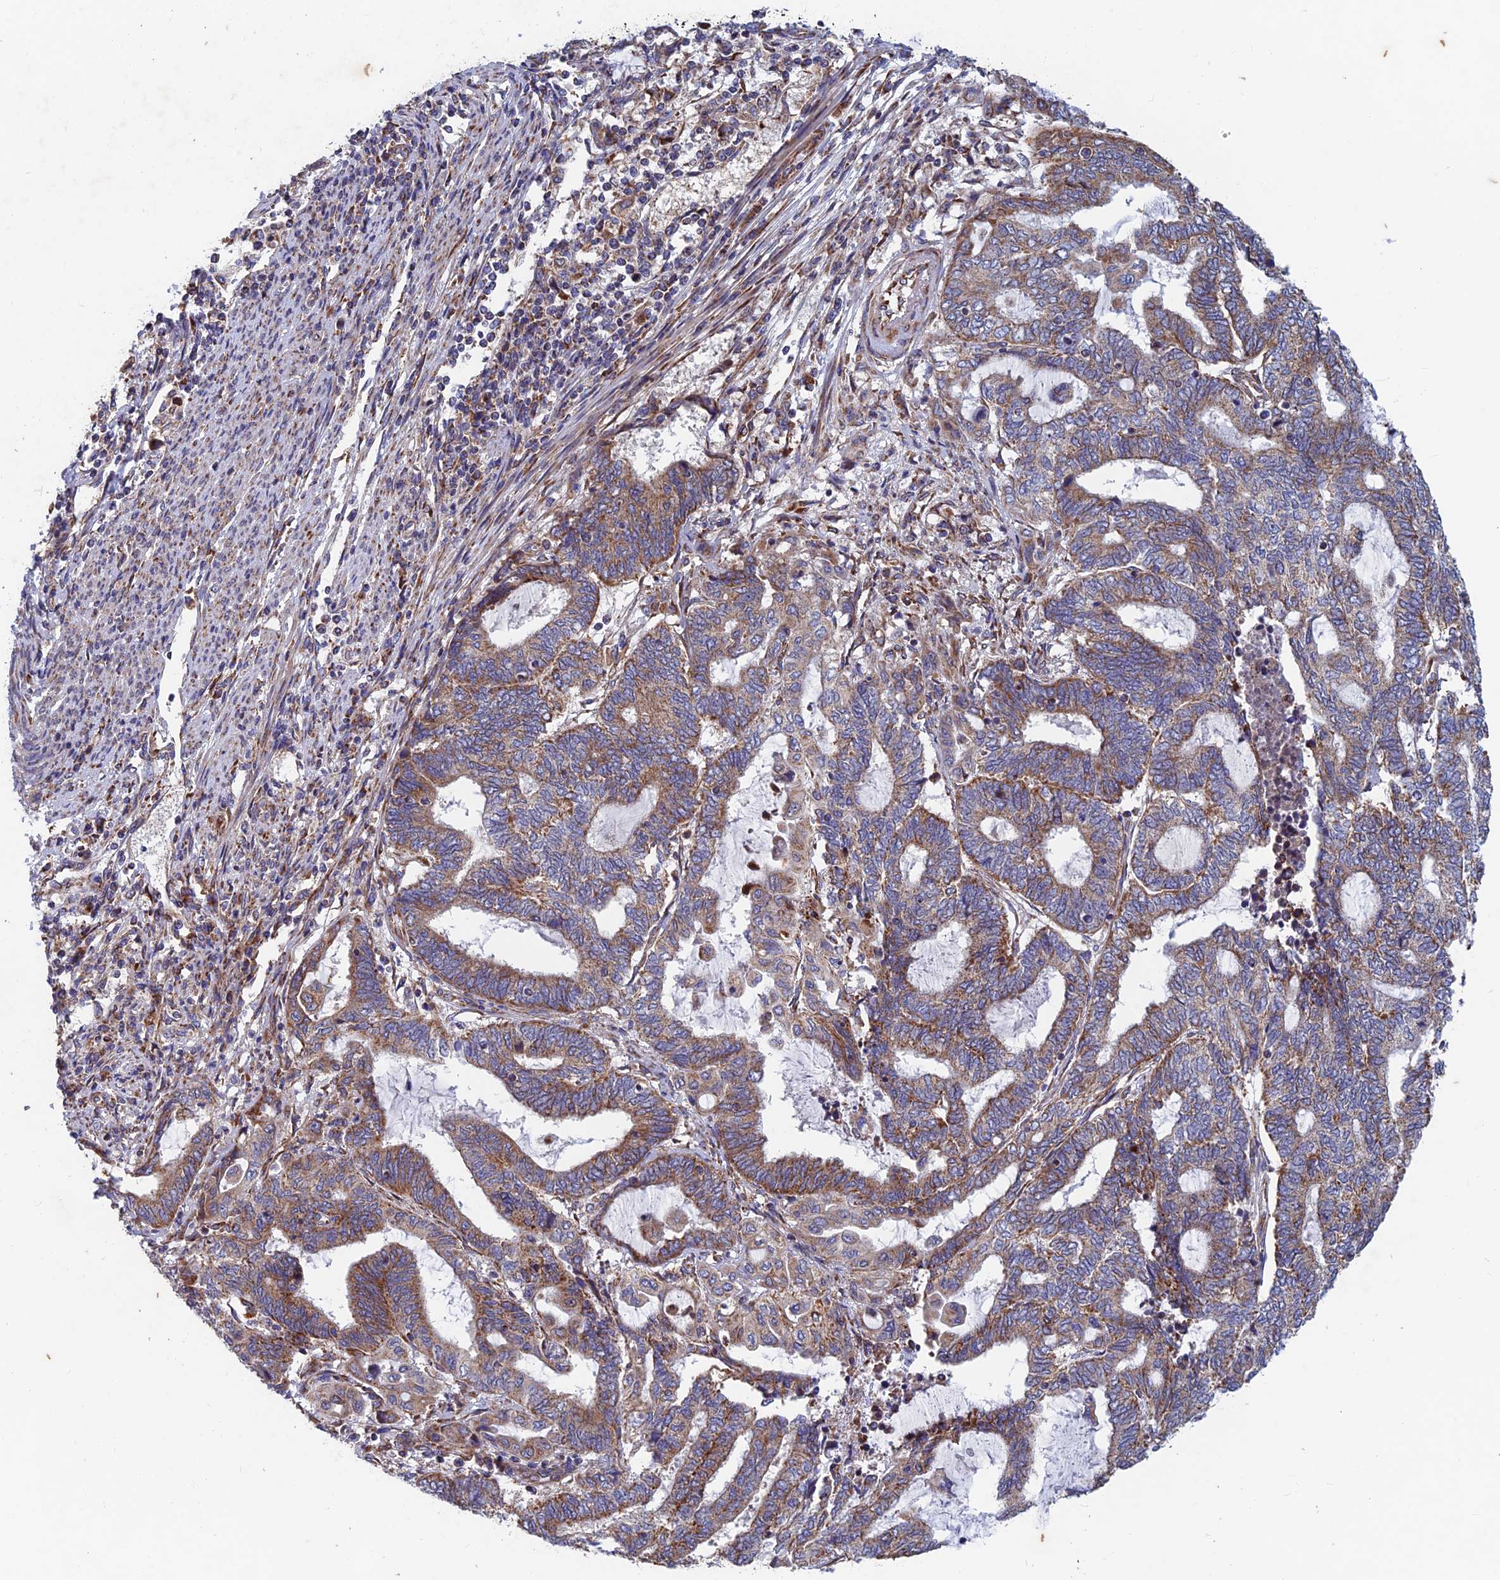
{"staining": {"intensity": "moderate", "quantity": ">75%", "location": "cytoplasmic/membranous"}, "tissue": "endometrial cancer", "cell_type": "Tumor cells", "image_type": "cancer", "snomed": [{"axis": "morphology", "description": "Adenocarcinoma, NOS"}, {"axis": "topography", "description": "Uterus"}, {"axis": "topography", "description": "Endometrium"}], "caption": "A photomicrograph of human adenocarcinoma (endometrial) stained for a protein shows moderate cytoplasmic/membranous brown staining in tumor cells. Nuclei are stained in blue.", "gene": "AP4S1", "patient": {"sex": "female", "age": 70}}